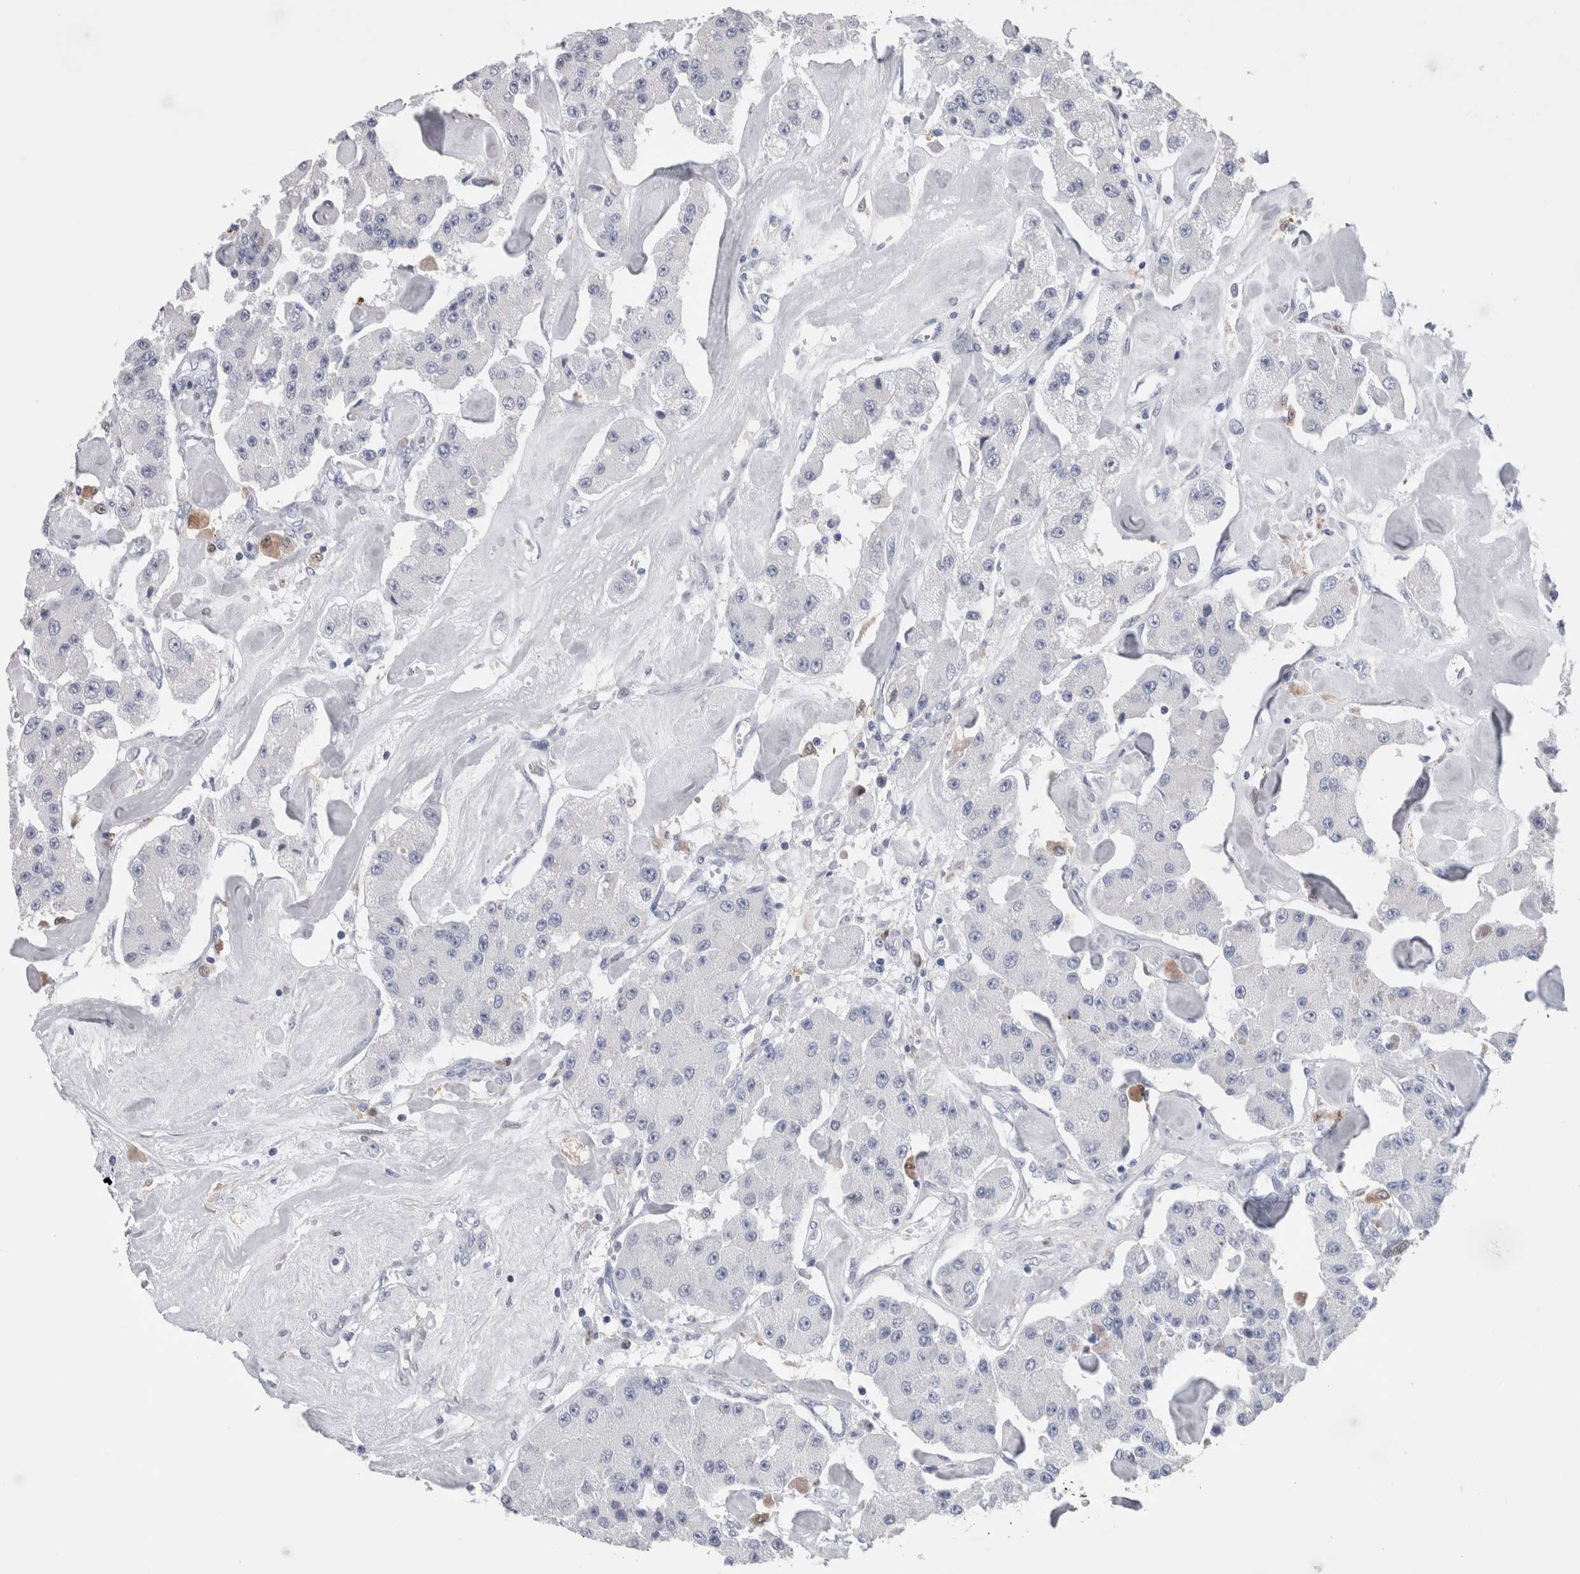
{"staining": {"intensity": "negative", "quantity": "none", "location": "none"}, "tissue": "carcinoid", "cell_type": "Tumor cells", "image_type": "cancer", "snomed": [{"axis": "morphology", "description": "Carcinoid, malignant, NOS"}, {"axis": "topography", "description": "Pancreas"}], "caption": "Immunohistochemistry (IHC) of carcinoid shows no staining in tumor cells.", "gene": "CA8", "patient": {"sex": "male", "age": 41}}